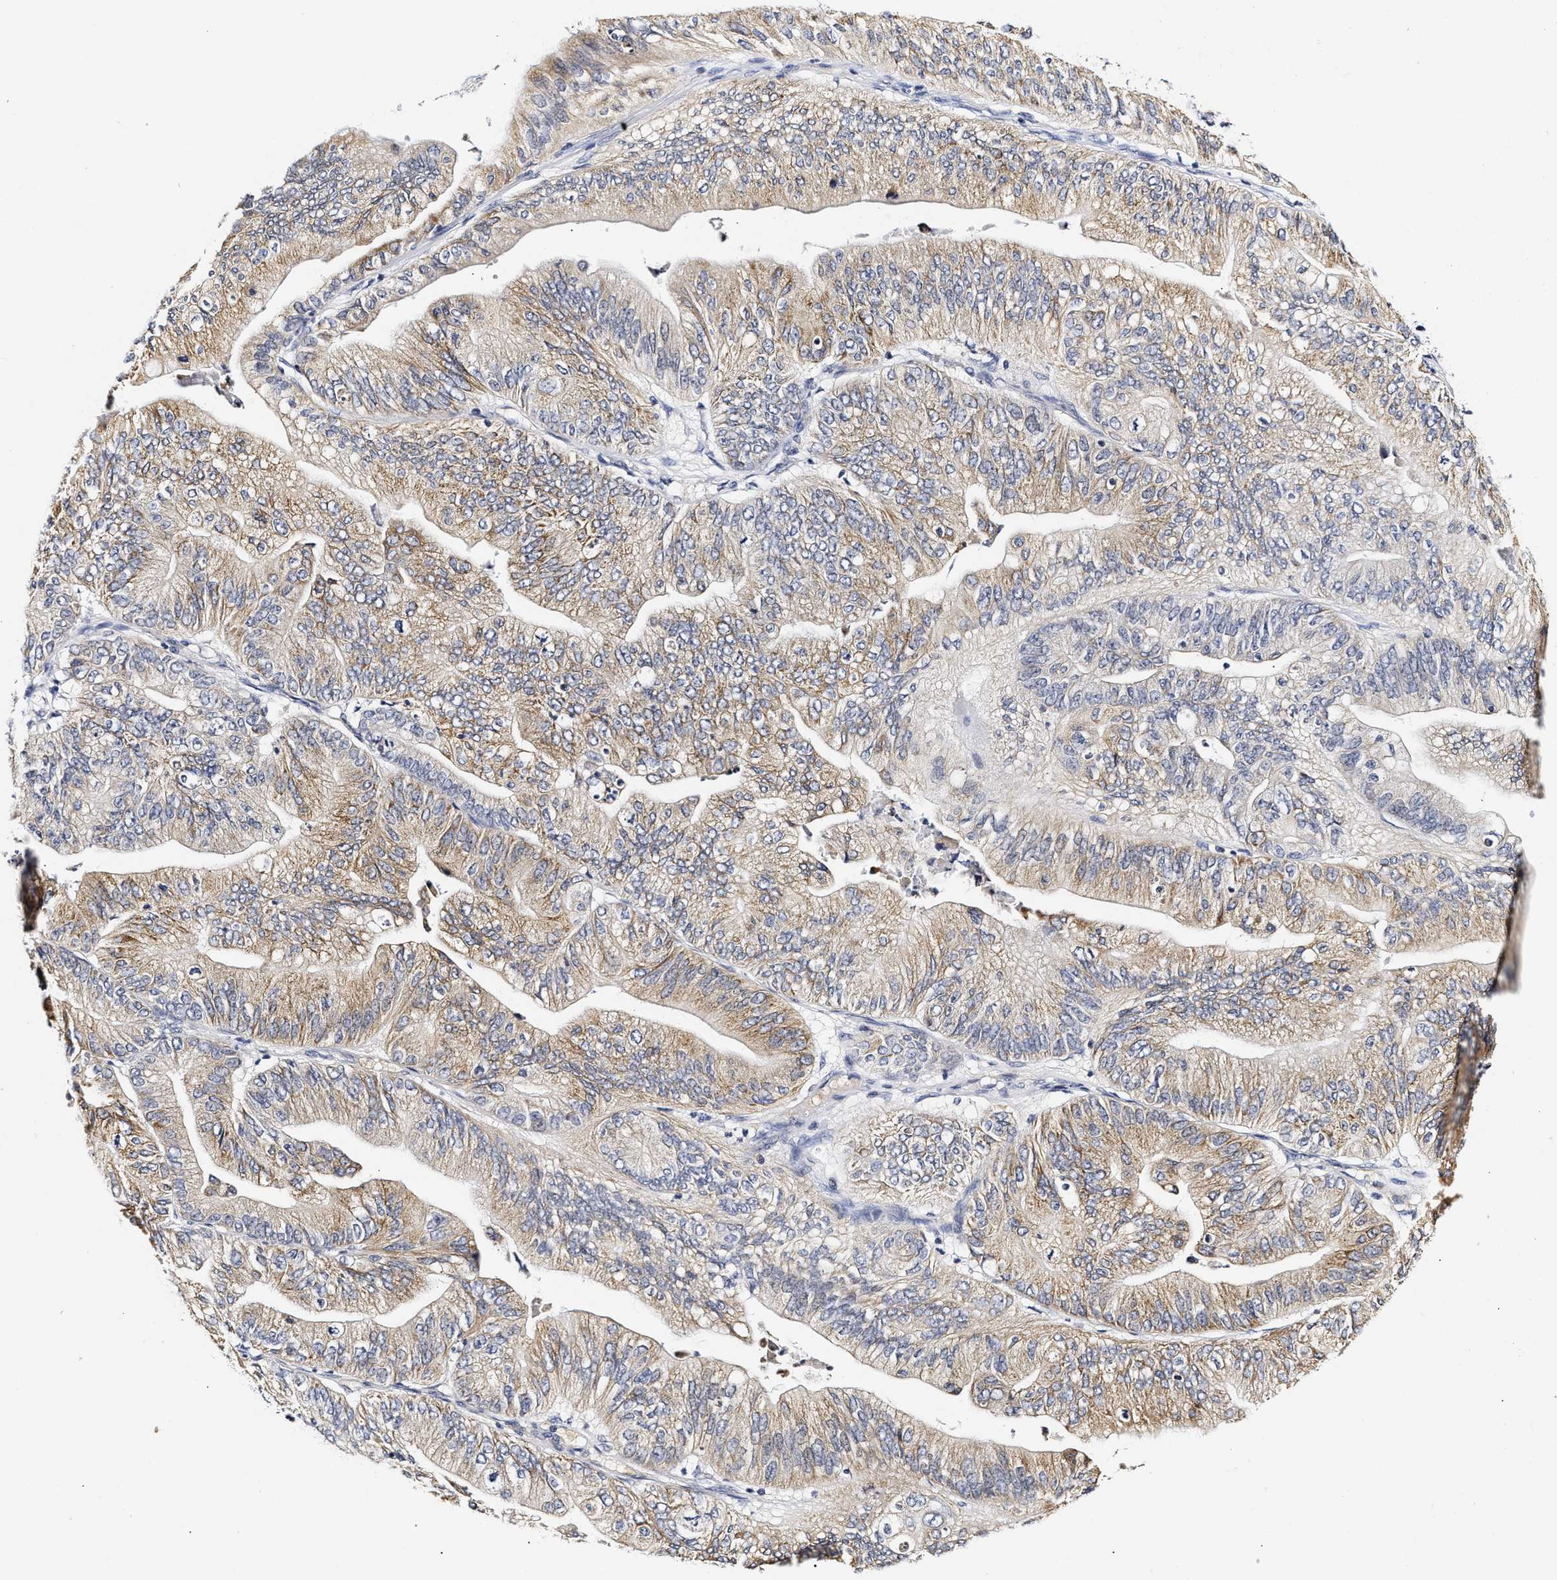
{"staining": {"intensity": "weak", "quantity": ">75%", "location": "cytoplasmic/membranous"}, "tissue": "ovarian cancer", "cell_type": "Tumor cells", "image_type": "cancer", "snomed": [{"axis": "morphology", "description": "Cystadenocarcinoma, mucinous, NOS"}, {"axis": "topography", "description": "Ovary"}], "caption": "A brown stain highlights weak cytoplasmic/membranous staining of a protein in human ovarian mucinous cystadenocarcinoma tumor cells.", "gene": "RINT1", "patient": {"sex": "female", "age": 61}}